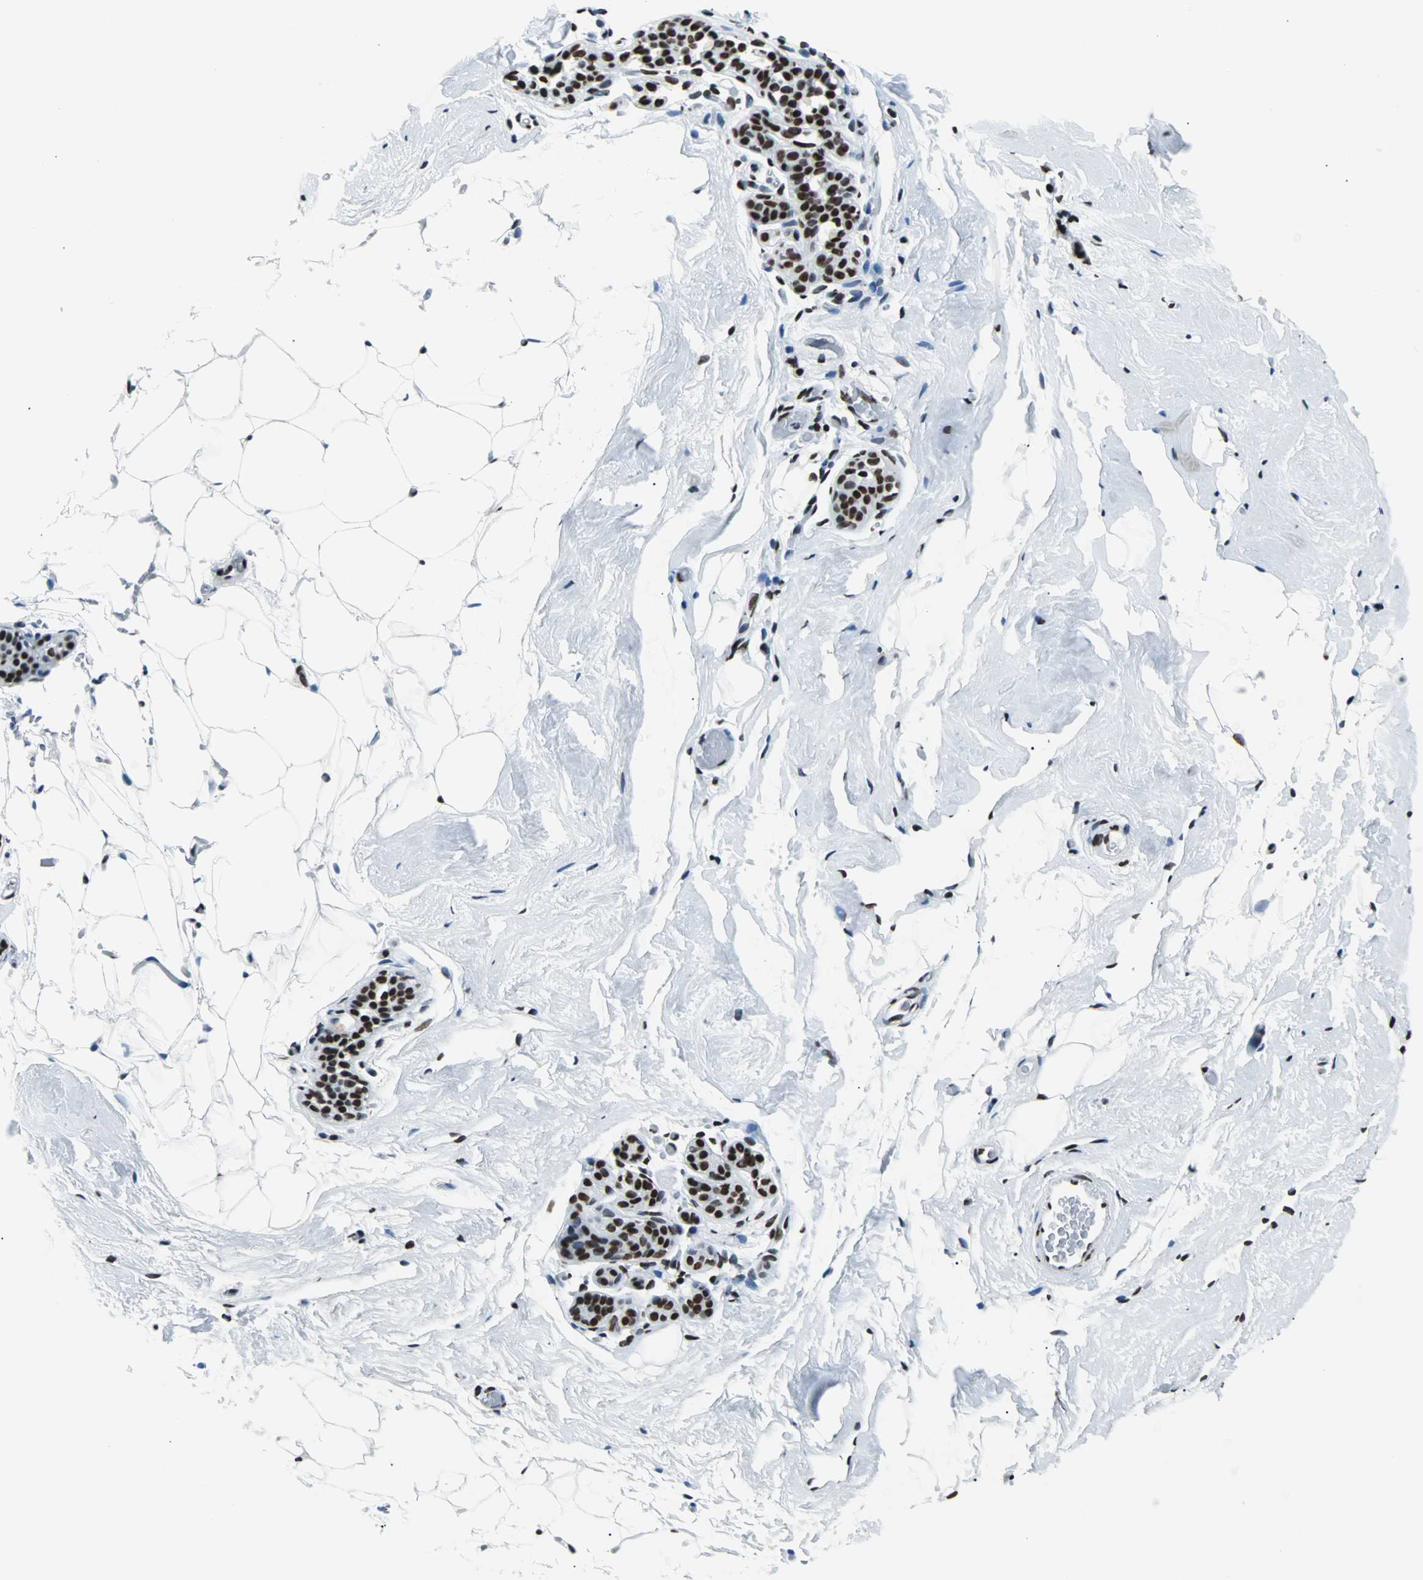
{"staining": {"intensity": "moderate", "quantity": ">75%", "location": "nuclear"}, "tissue": "breast", "cell_type": "Adipocytes", "image_type": "normal", "snomed": [{"axis": "morphology", "description": "Normal tissue, NOS"}, {"axis": "topography", "description": "Breast"}], "caption": "Moderate nuclear protein positivity is present in approximately >75% of adipocytes in breast.", "gene": "FUBP1", "patient": {"sex": "female", "age": 75}}